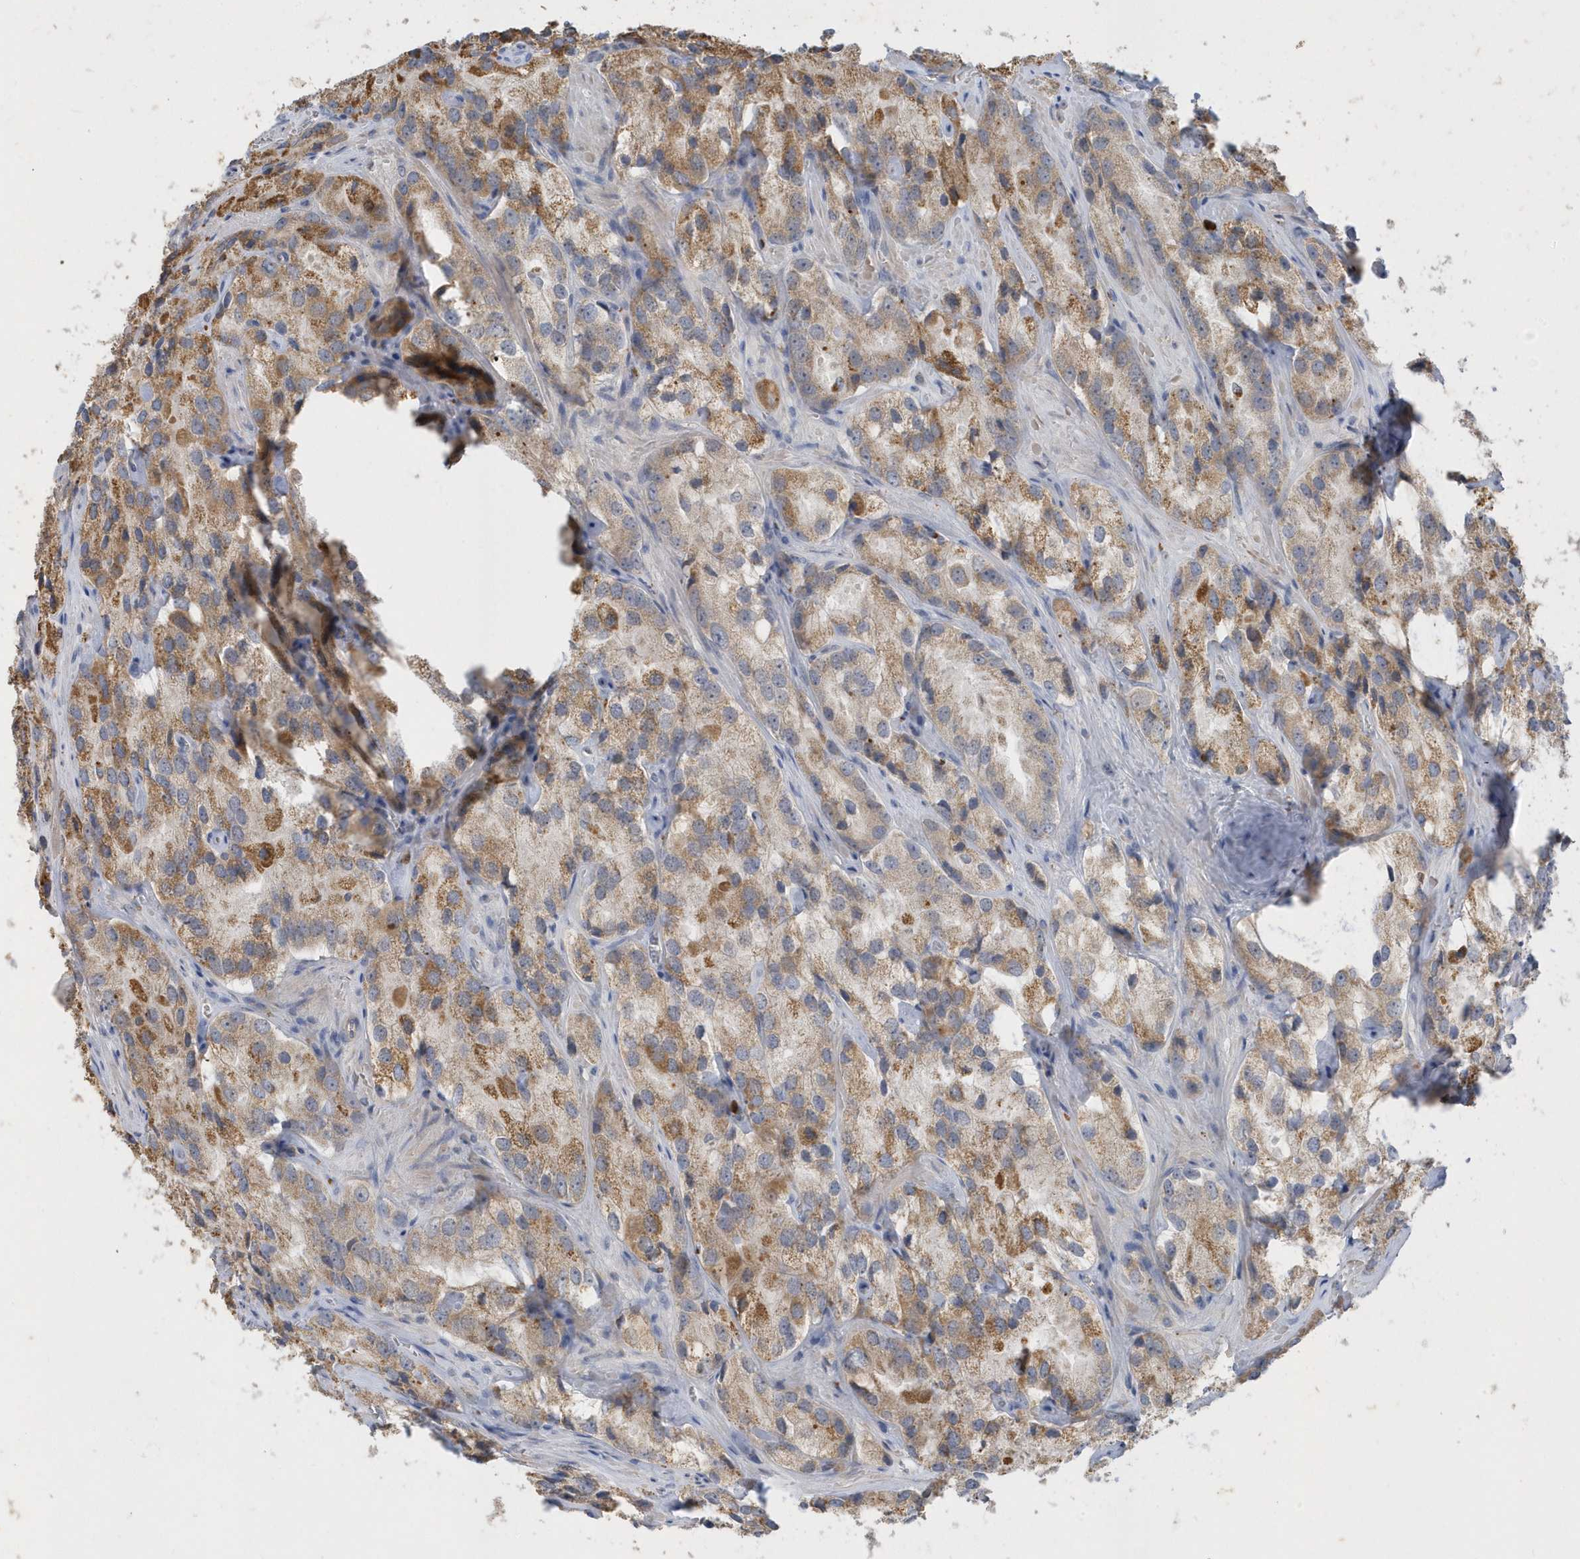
{"staining": {"intensity": "moderate", "quantity": ">75%", "location": "cytoplasmic/membranous"}, "tissue": "prostate cancer", "cell_type": "Tumor cells", "image_type": "cancer", "snomed": [{"axis": "morphology", "description": "Adenocarcinoma, High grade"}, {"axis": "topography", "description": "Prostate"}], "caption": "Protein expression analysis of human prostate cancer (adenocarcinoma (high-grade)) reveals moderate cytoplasmic/membranous staining in about >75% of tumor cells.", "gene": "DPP9", "patient": {"sex": "male", "age": 66}}